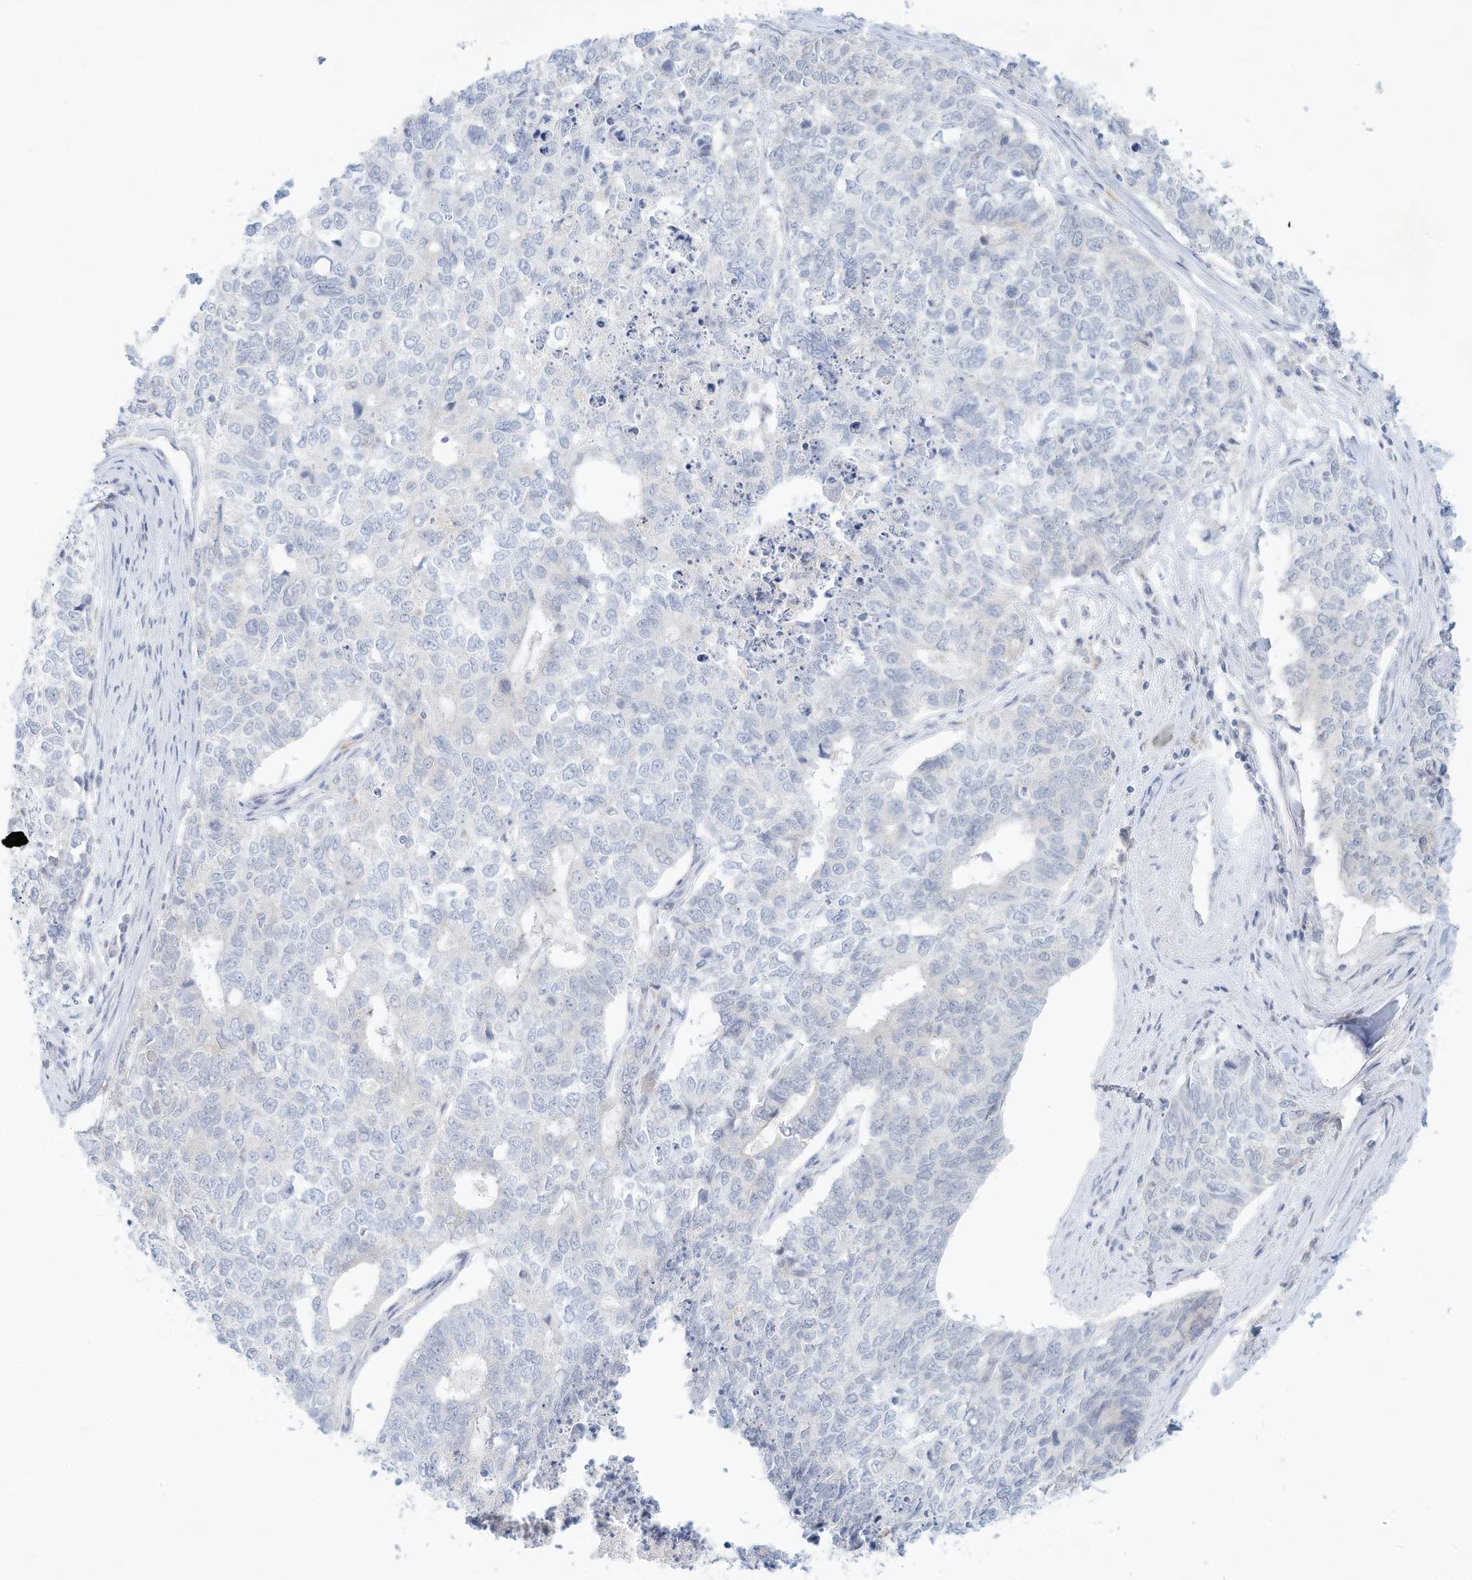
{"staining": {"intensity": "negative", "quantity": "none", "location": "none"}, "tissue": "cervical cancer", "cell_type": "Tumor cells", "image_type": "cancer", "snomed": [{"axis": "morphology", "description": "Squamous cell carcinoma, NOS"}, {"axis": "topography", "description": "Cervix"}], "caption": "High power microscopy image of an IHC micrograph of cervical cancer (squamous cell carcinoma), revealing no significant positivity in tumor cells.", "gene": "PAK6", "patient": {"sex": "female", "age": 63}}